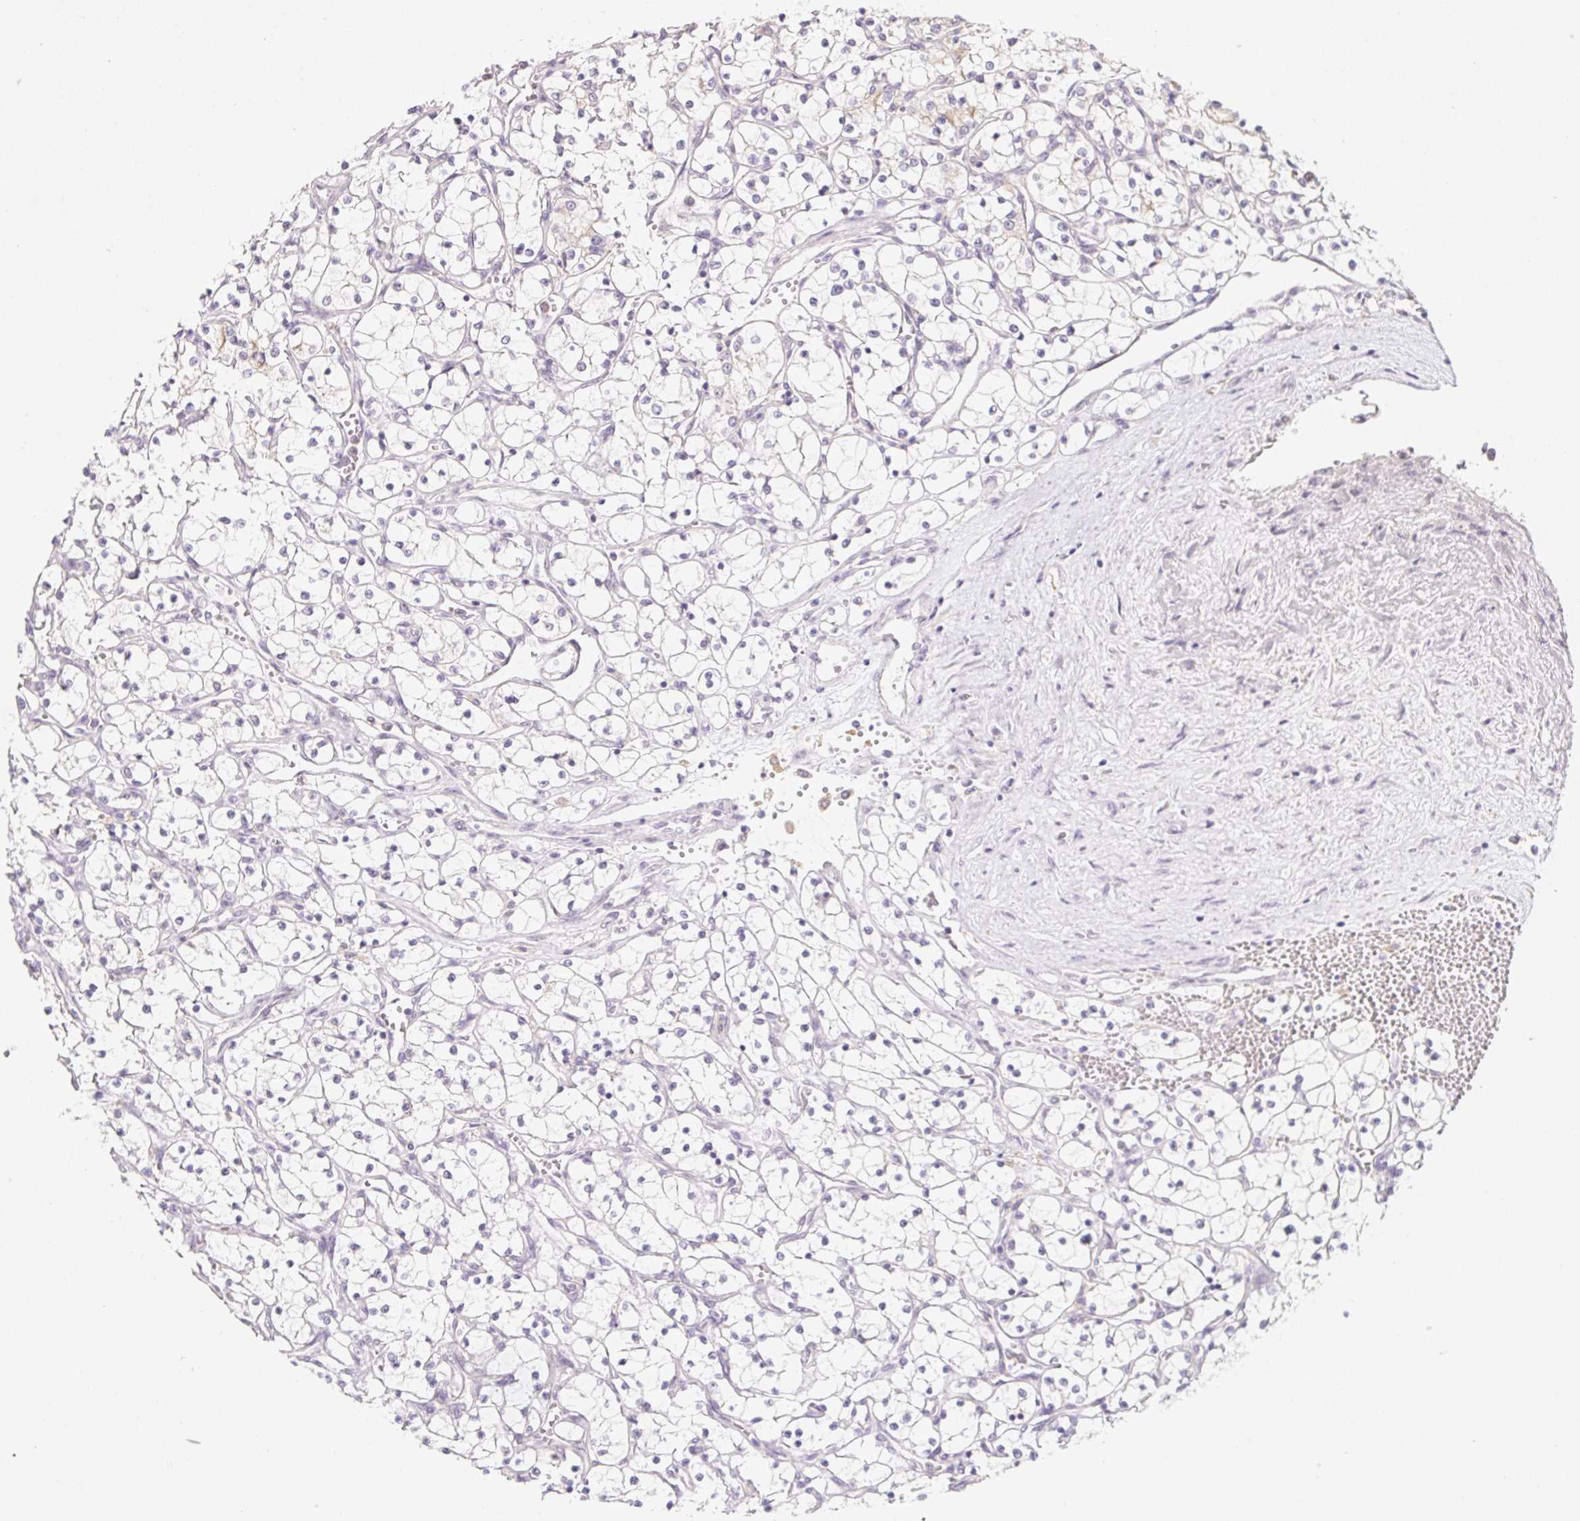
{"staining": {"intensity": "negative", "quantity": "none", "location": "none"}, "tissue": "renal cancer", "cell_type": "Tumor cells", "image_type": "cancer", "snomed": [{"axis": "morphology", "description": "Adenocarcinoma, NOS"}, {"axis": "topography", "description": "Kidney"}], "caption": "The immunohistochemistry image has no significant expression in tumor cells of renal cancer (adenocarcinoma) tissue.", "gene": "SLC6A18", "patient": {"sex": "female", "age": 69}}